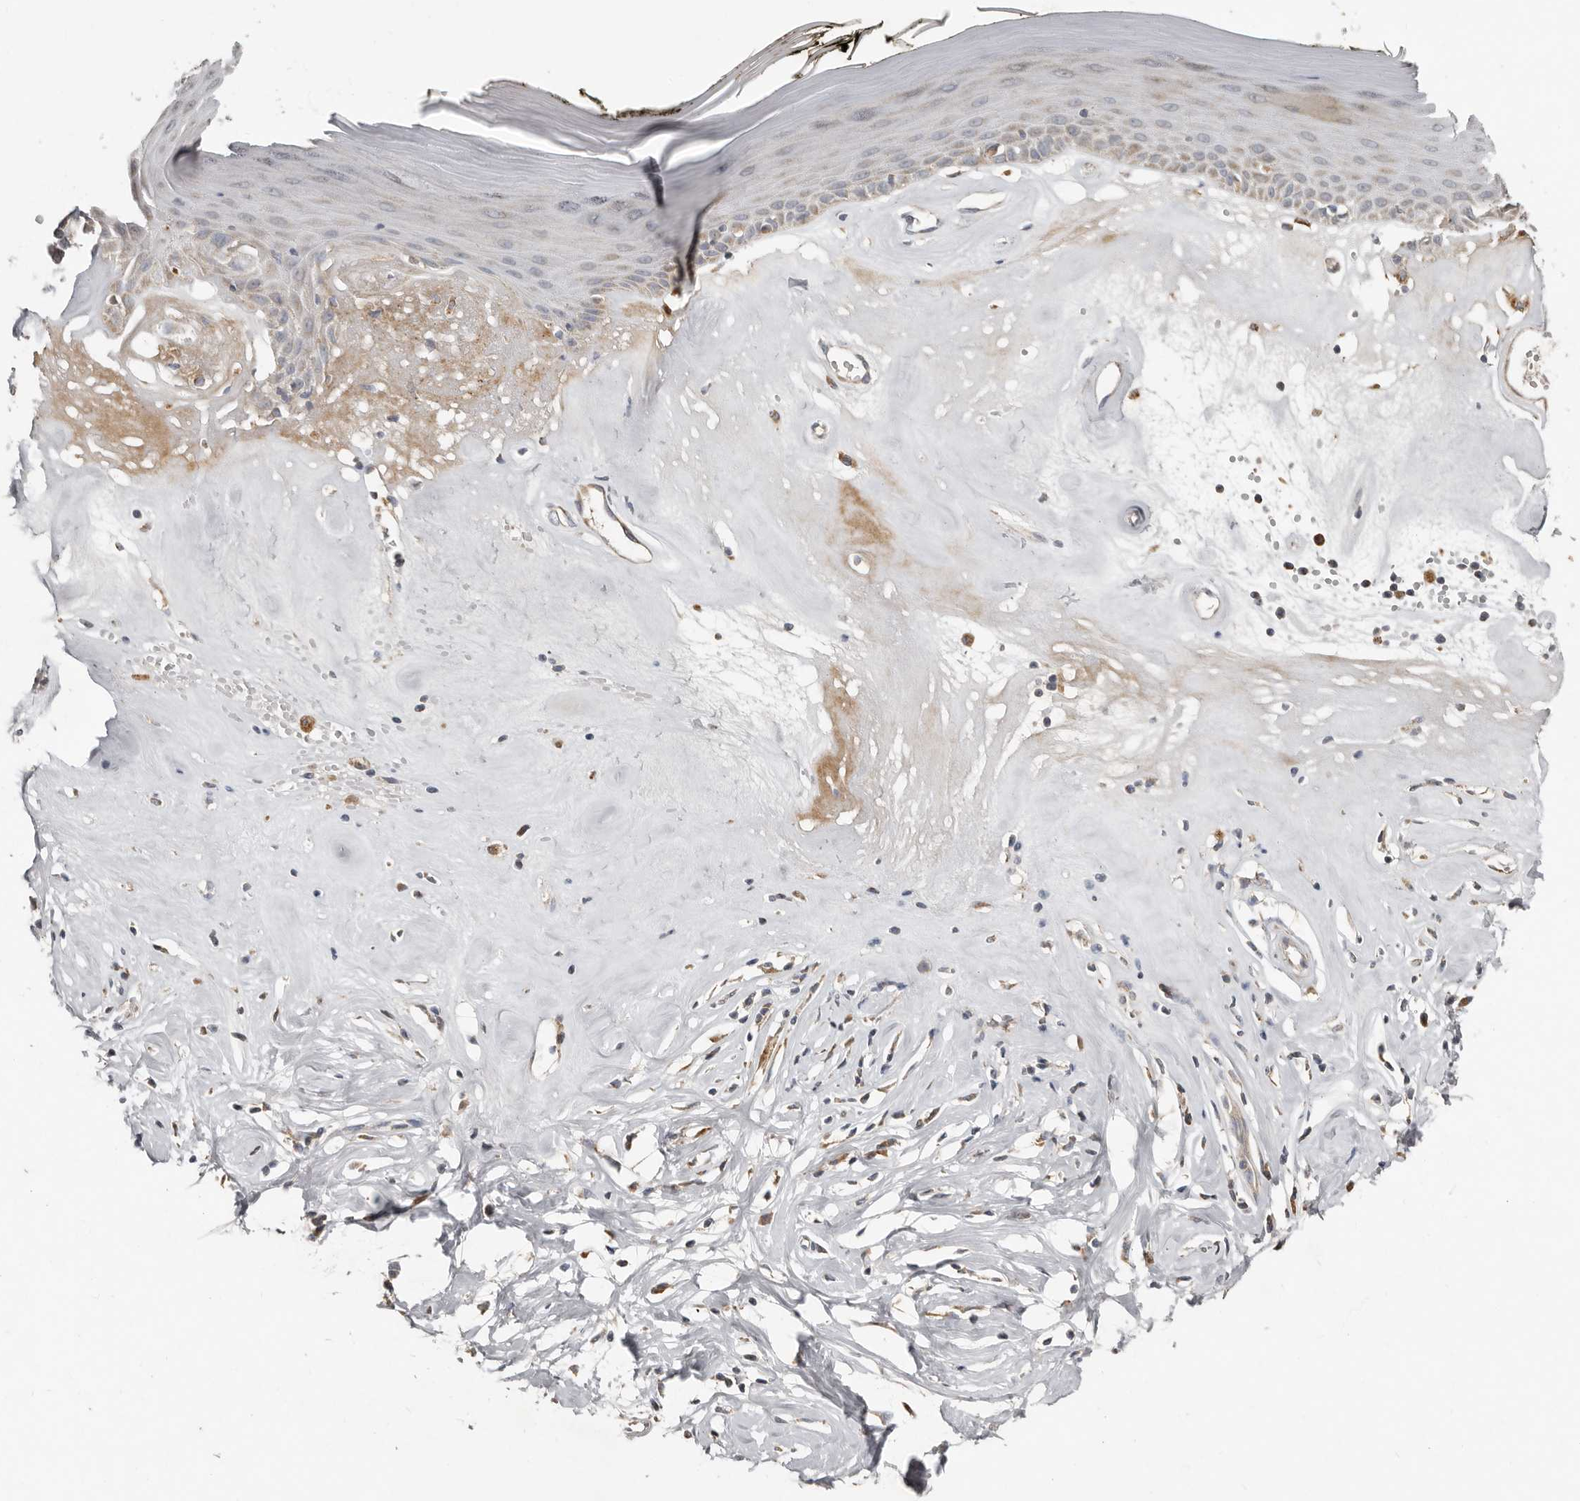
{"staining": {"intensity": "weak", "quantity": "<25%", "location": "cytoplasmic/membranous"}, "tissue": "skin", "cell_type": "Epidermal cells", "image_type": "normal", "snomed": [{"axis": "morphology", "description": "Normal tissue, NOS"}, {"axis": "morphology", "description": "Inflammation, NOS"}, {"axis": "topography", "description": "Vulva"}], "caption": "DAB immunohistochemical staining of benign human skin reveals no significant expression in epidermal cells. The staining is performed using DAB brown chromogen with nuclei counter-stained in using hematoxylin.", "gene": "KIF26B", "patient": {"sex": "female", "age": 84}}